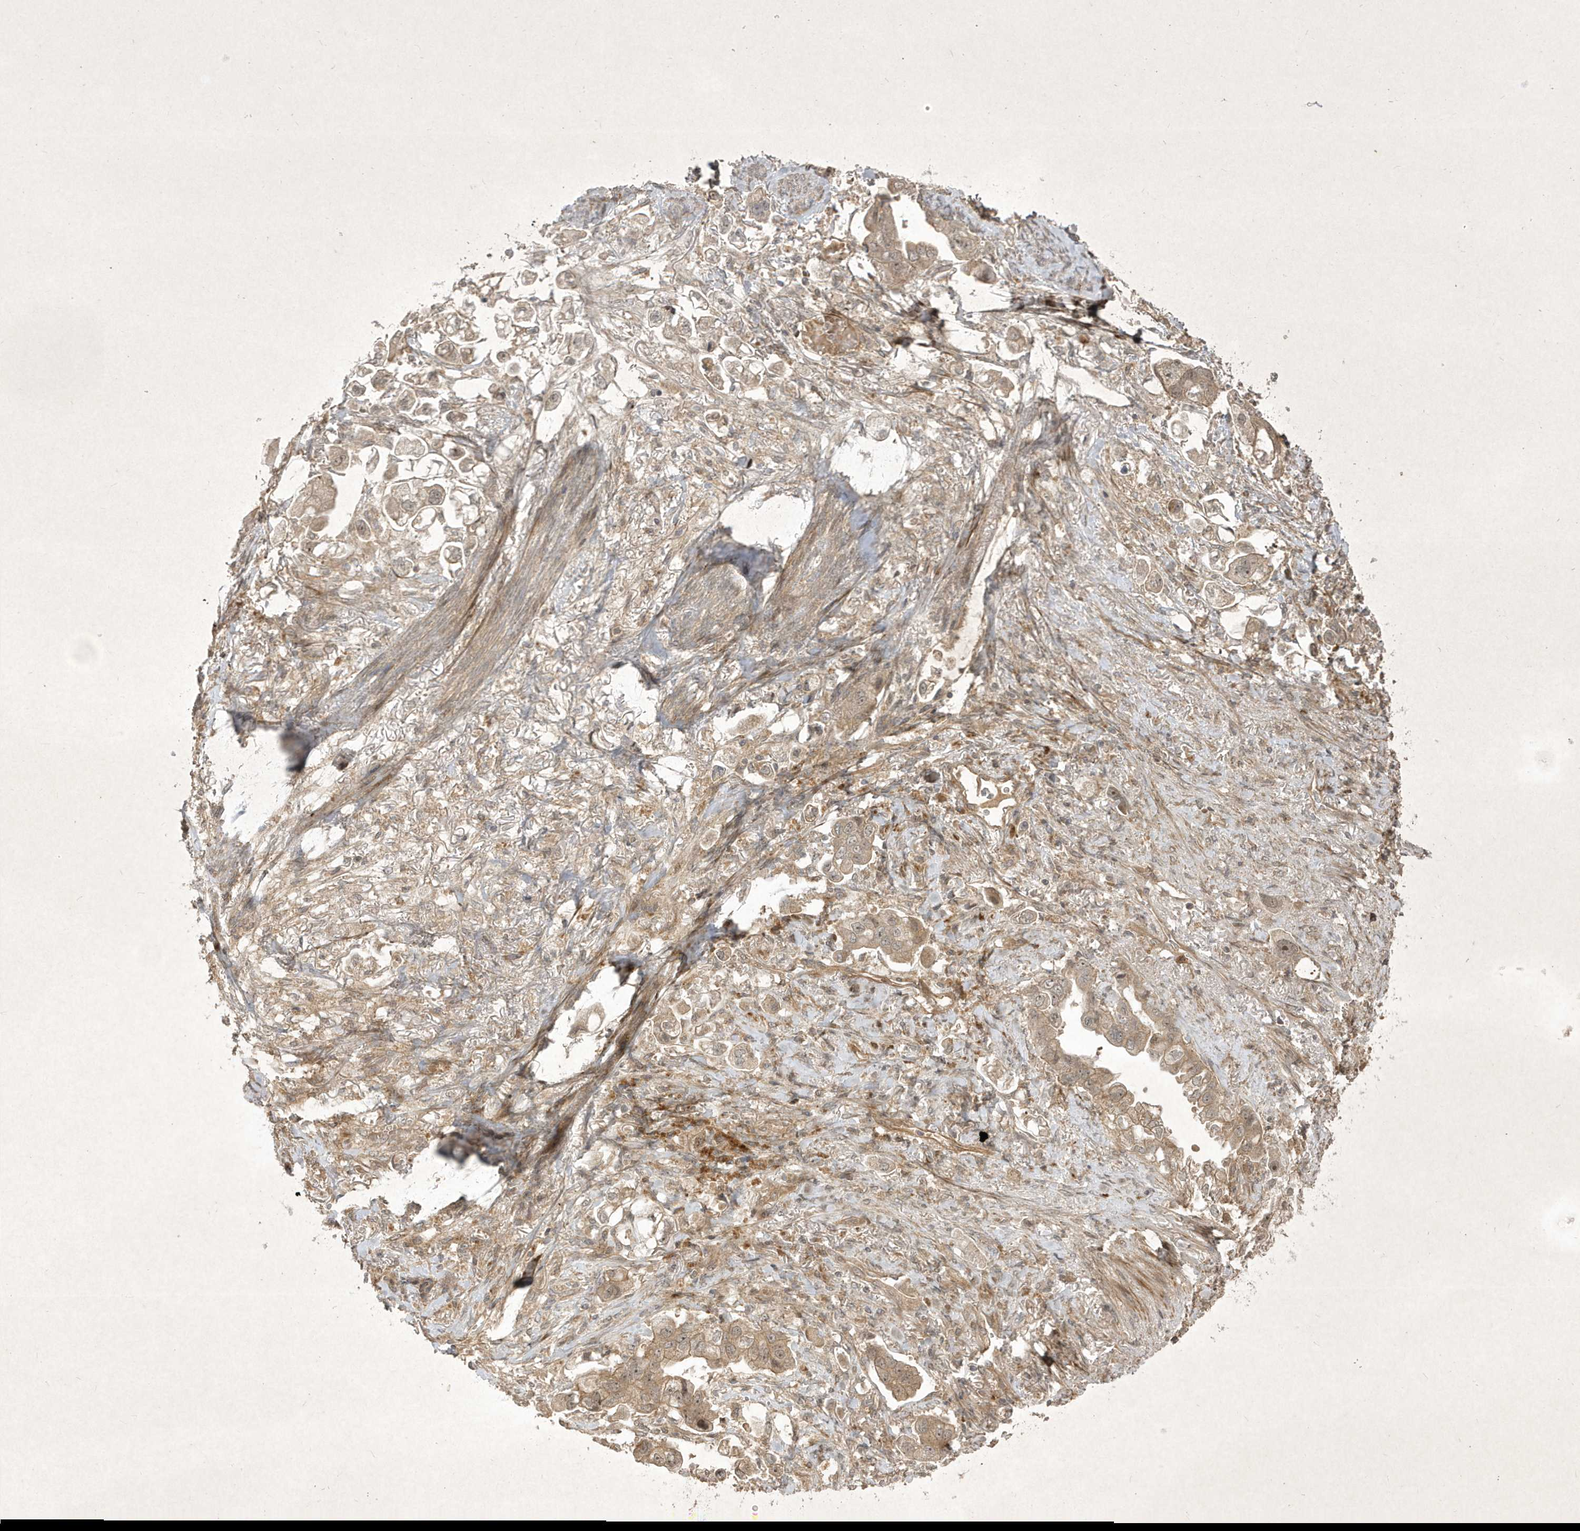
{"staining": {"intensity": "weak", "quantity": ">75%", "location": "cytoplasmic/membranous,nuclear"}, "tissue": "stomach cancer", "cell_type": "Tumor cells", "image_type": "cancer", "snomed": [{"axis": "morphology", "description": "Adenocarcinoma, NOS"}, {"axis": "topography", "description": "Stomach"}], "caption": "Protein staining reveals weak cytoplasmic/membranous and nuclear expression in about >75% of tumor cells in adenocarcinoma (stomach). Using DAB (3,3'-diaminobenzidine) (brown) and hematoxylin (blue) stains, captured at high magnification using brightfield microscopy.", "gene": "FAM83C", "patient": {"sex": "male", "age": 62}}